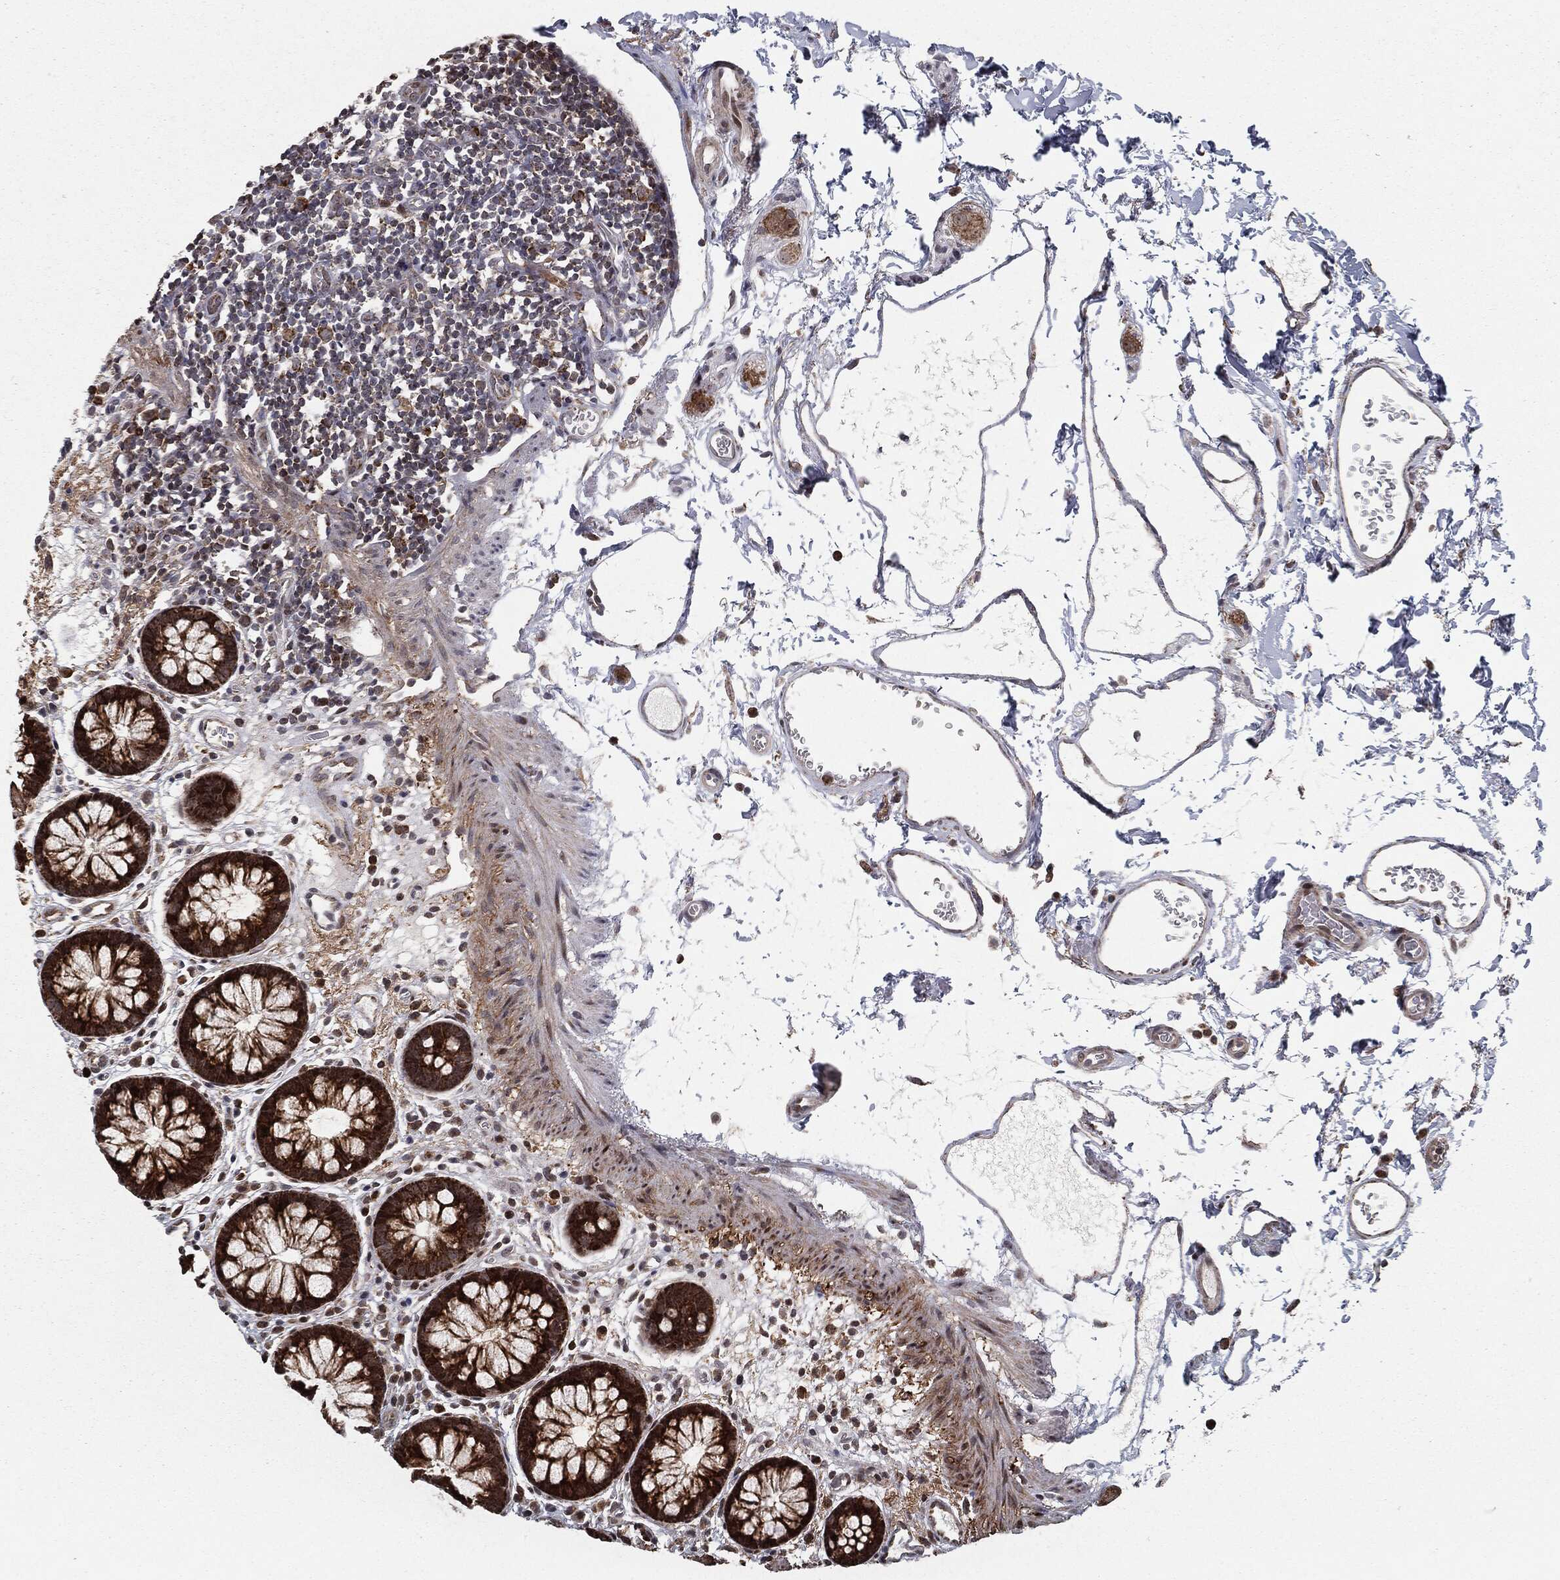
{"staining": {"intensity": "weak", "quantity": "25%-75%", "location": "cytoplasmic/membranous"}, "tissue": "colon", "cell_type": "Endothelial cells", "image_type": "normal", "snomed": [{"axis": "morphology", "description": "Normal tissue, NOS"}, {"axis": "topography", "description": "Colon"}], "caption": "Protein expression analysis of benign human colon reveals weak cytoplasmic/membranous staining in about 25%-75% of endothelial cells. (DAB IHC with brightfield microscopy, high magnification).", "gene": "CHCHD2", "patient": {"sex": "male", "age": 76}}